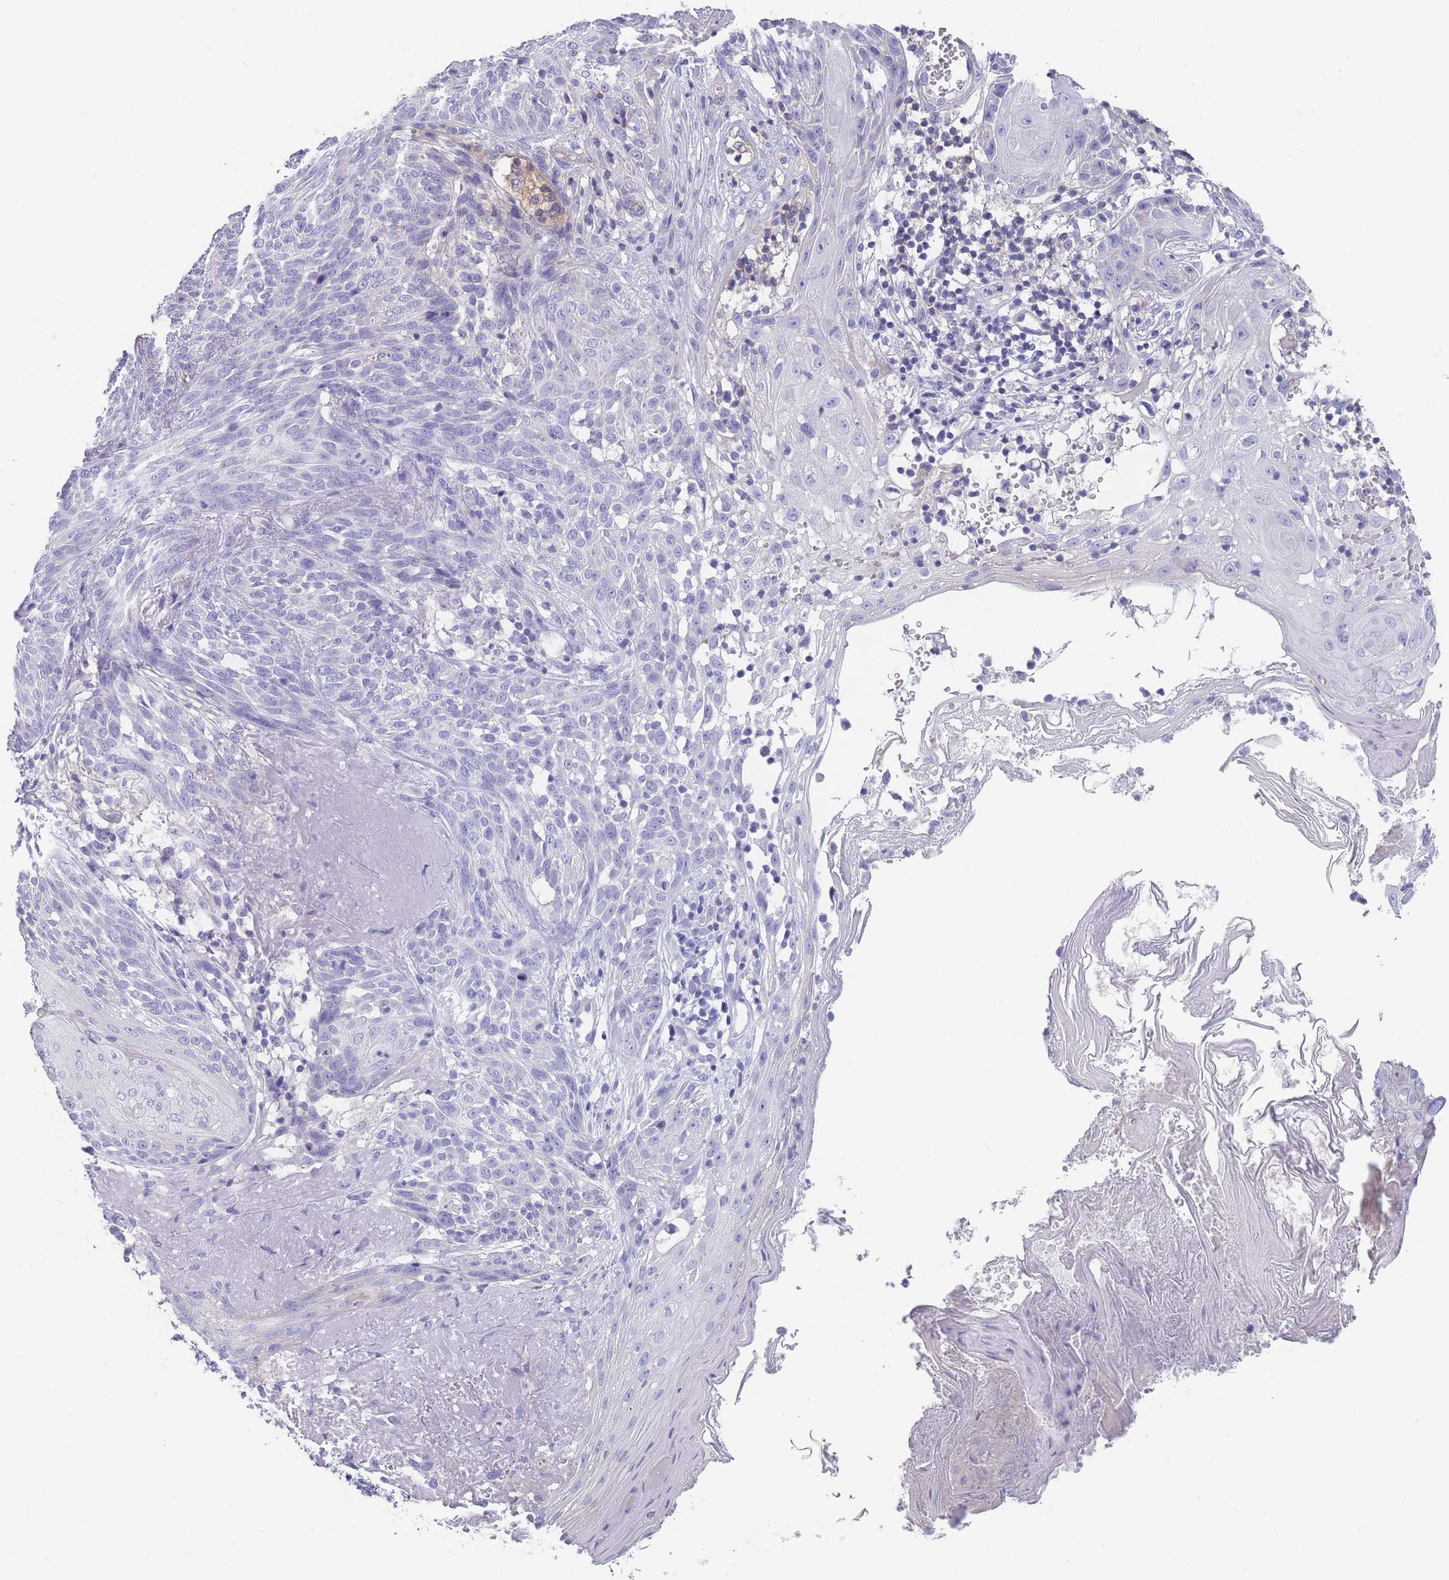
{"staining": {"intensity": "negative", "quantity": "none", "location": "none"}, "tissue": "skin cancer", "cell_type": "Tumor cells", "image_type": "cancer", "snomed": [{"axis": "morphology", "description": "Basal cell carcinoma"}, {"axis": "topography", "description": "Skin"}], "caption": "Tumor cells show no significant staining in skin basal cell carcinoma.", "gene": "SCCPDH", "patient": {"sex": "female", "age": 86}}